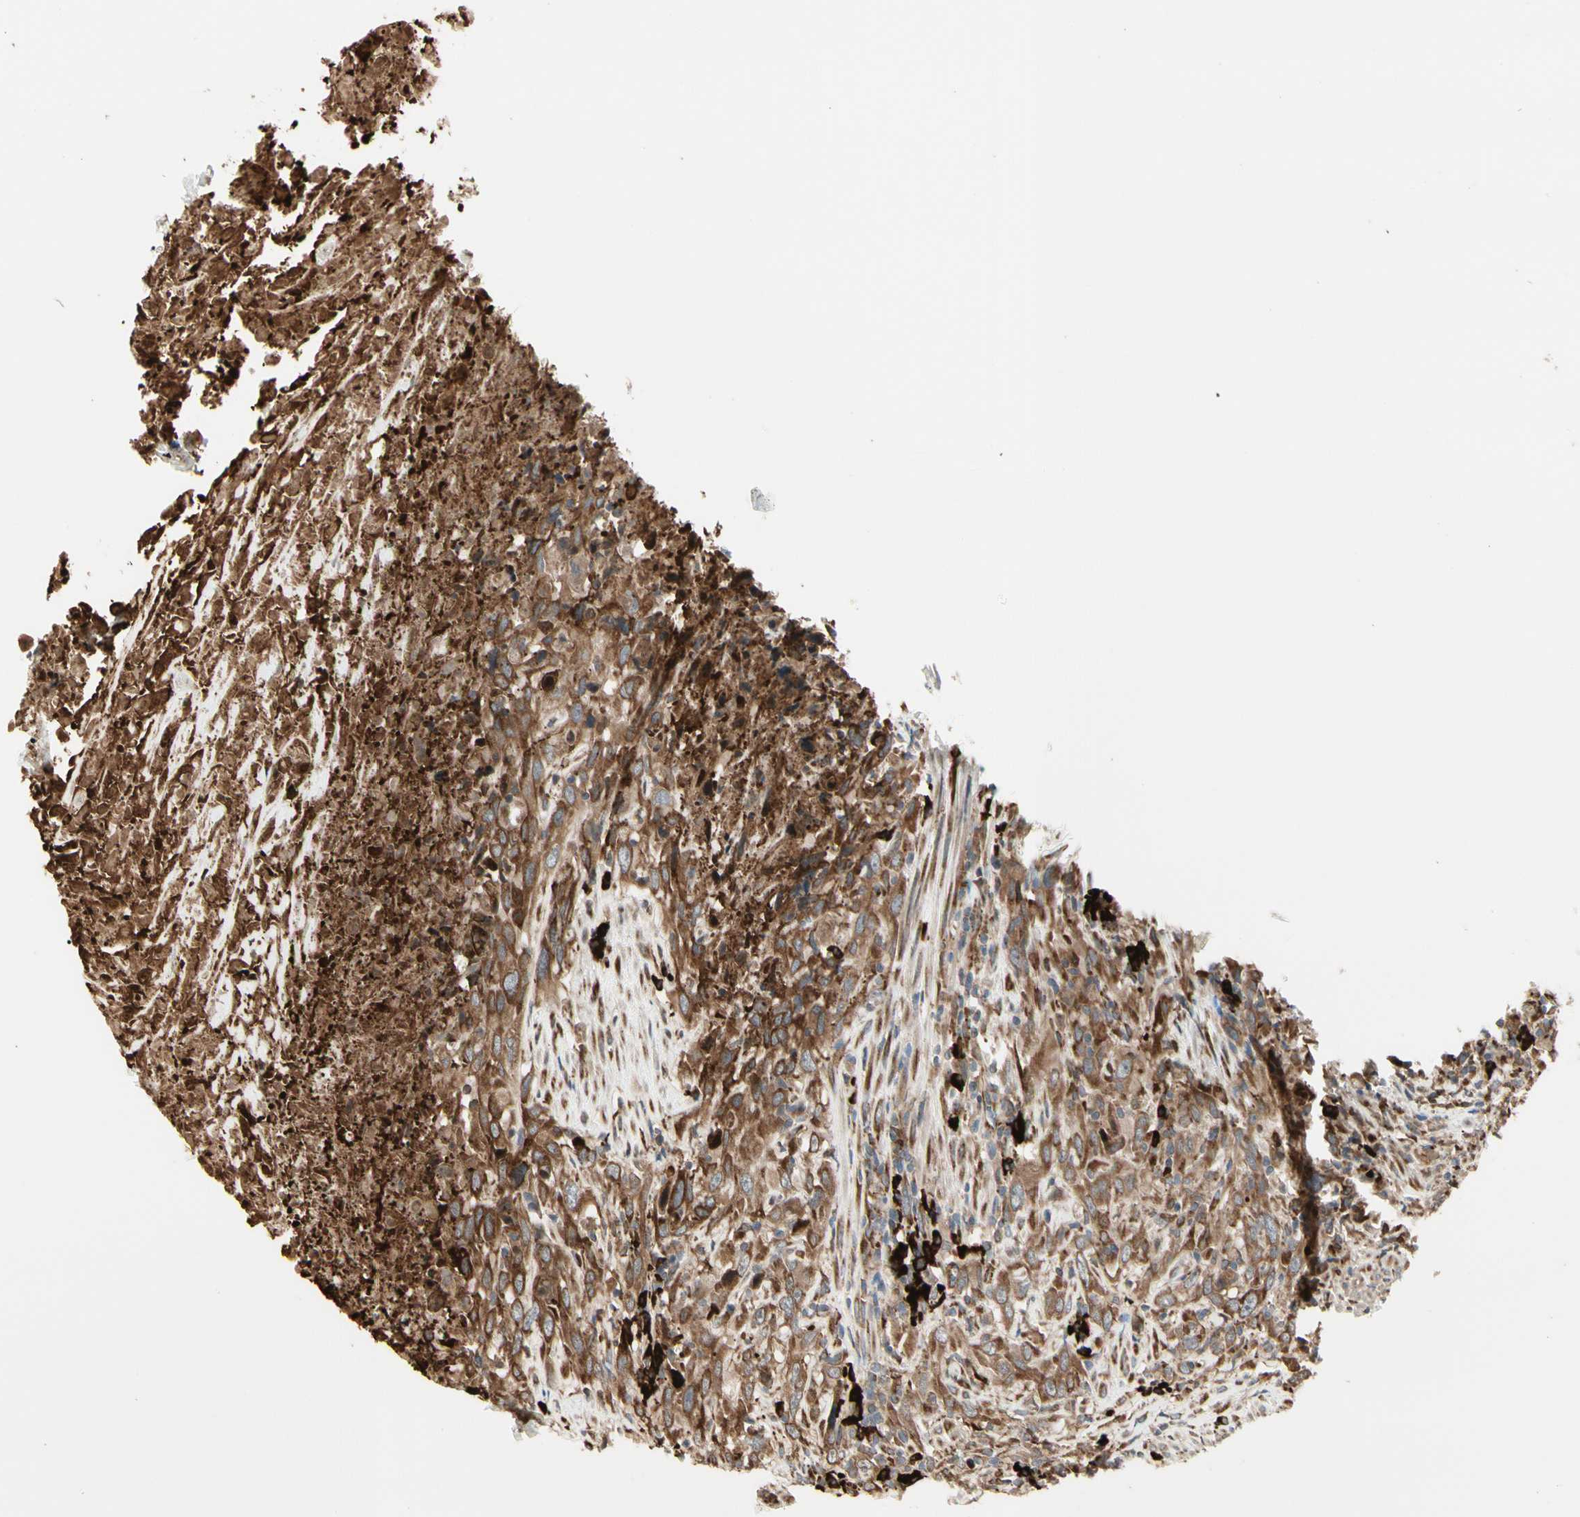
{"staining": {"intensity": "strong", "quantity": ">75%", "location": "cytoplasmic/membranous"}, "tissue": "urothelial cancer", "cell_type": "Tumor cells", "image_type": "cancer", "snomed": [{"axis": "morphology", "description": "Urothelial carcinoma, High grade"}, {"axis": "topography", "description": "Urinary bladder"}], "caption": "IHC of high-grade urothelial carcinoma demonstrates high levels of strong cytoplasmic/membranous staining in approximately >75% of tumor cells. (brown staining indicates protein expression, while blue staining denotes nuclei).", "gene": "HSP90B1", "patient": {"sex": "male", "age": 61}}